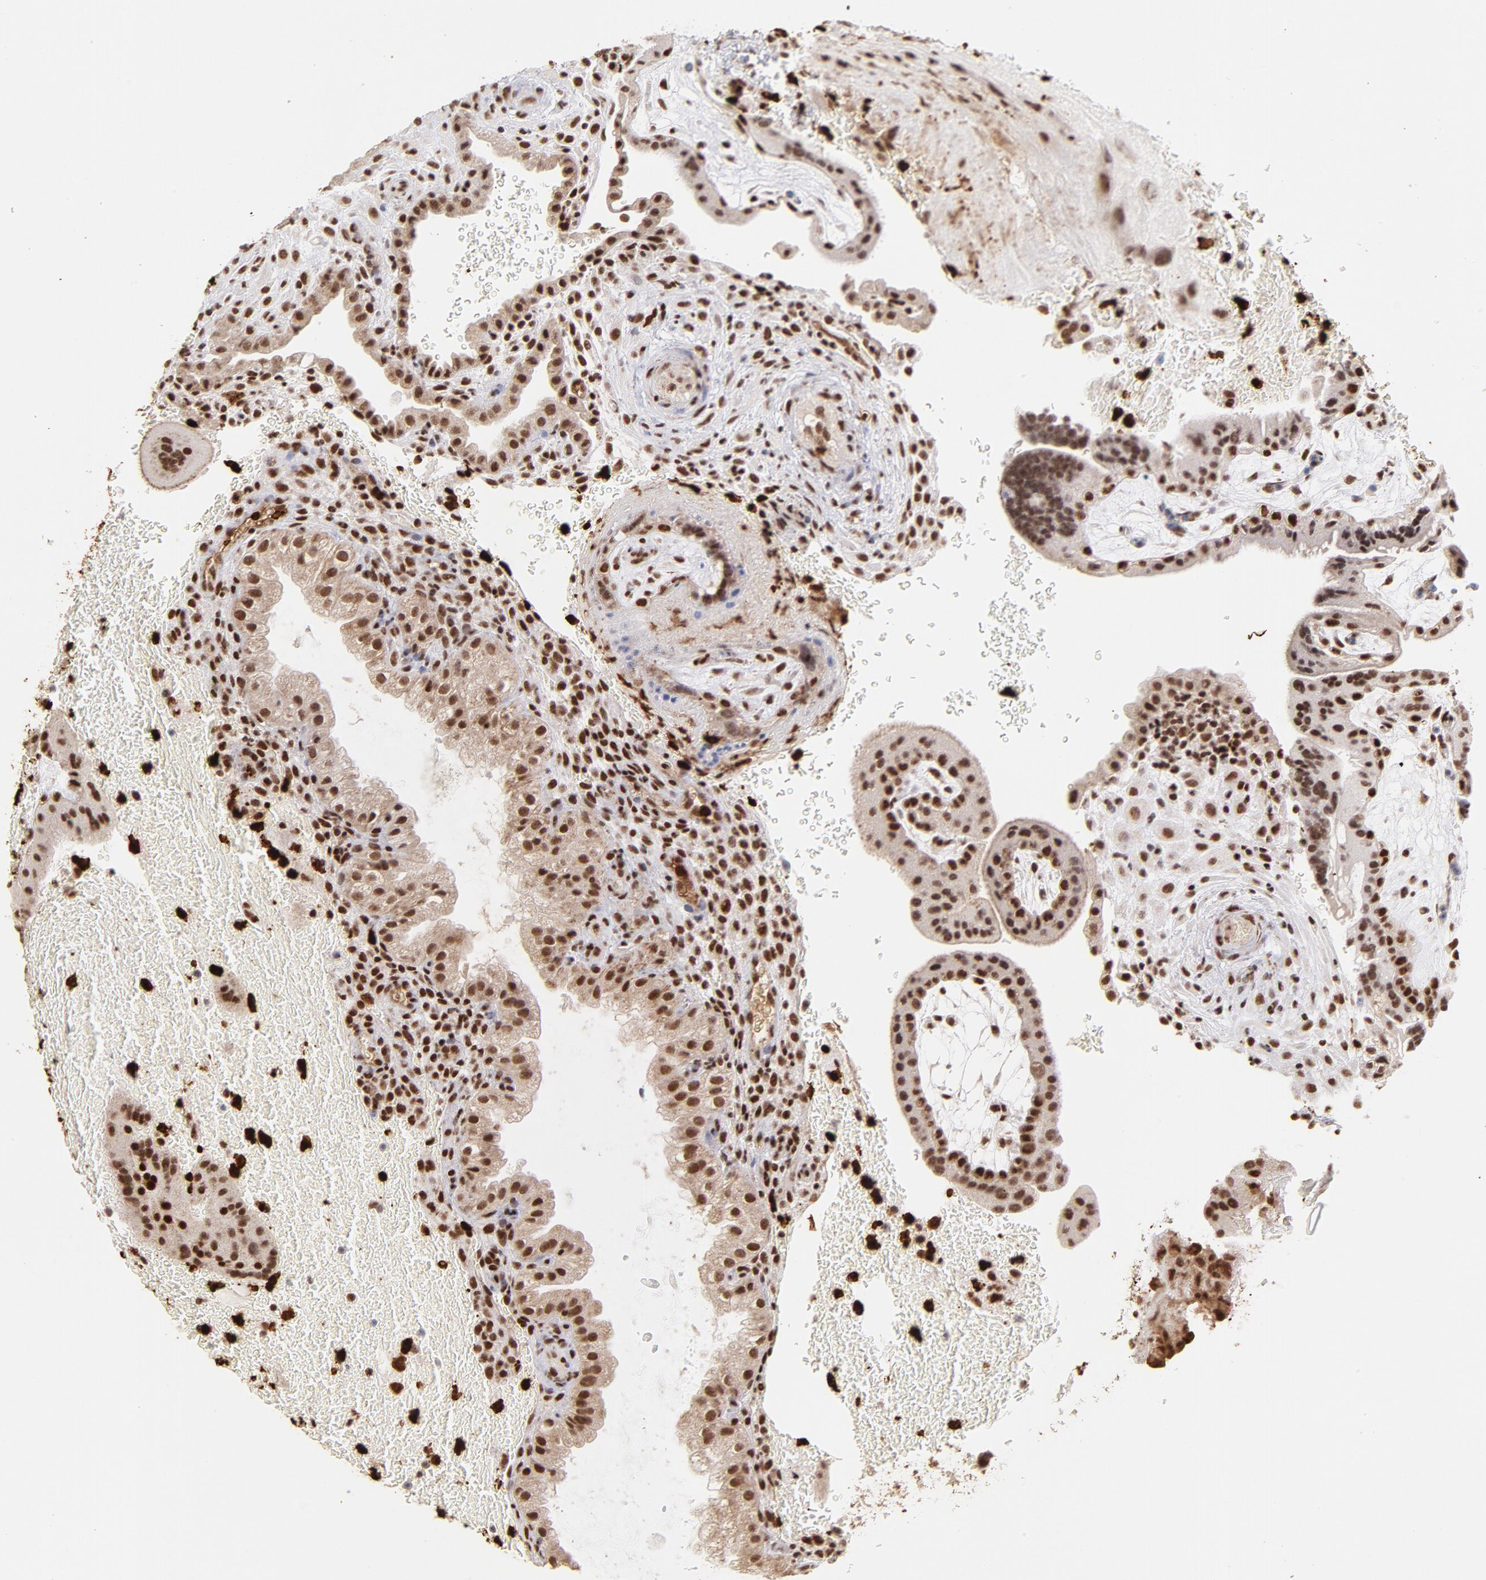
{"staining": {"intensity": "moderate", "quantity": ">75%", "location": "cytoplasmic/membranous,nuclear"}, "tissue": "placenta", "cell_type": "Decidual cells", "image_type": "normal", "snomed": [{"axis": "morphology", "description": "Normal tissue, NOS"}, {"axis": "topography", "description": "Placenta"}], "caption": "Placenta stained with DAB (3,3'-diaminobenzidine) immunohistochemistry reveals medium levels of moderate cytoplasmic/membranous,nuclear expression in about >75% of decidual cells.", "gene": "ZFX", "patient": {"sex": "female", "age": 19}}